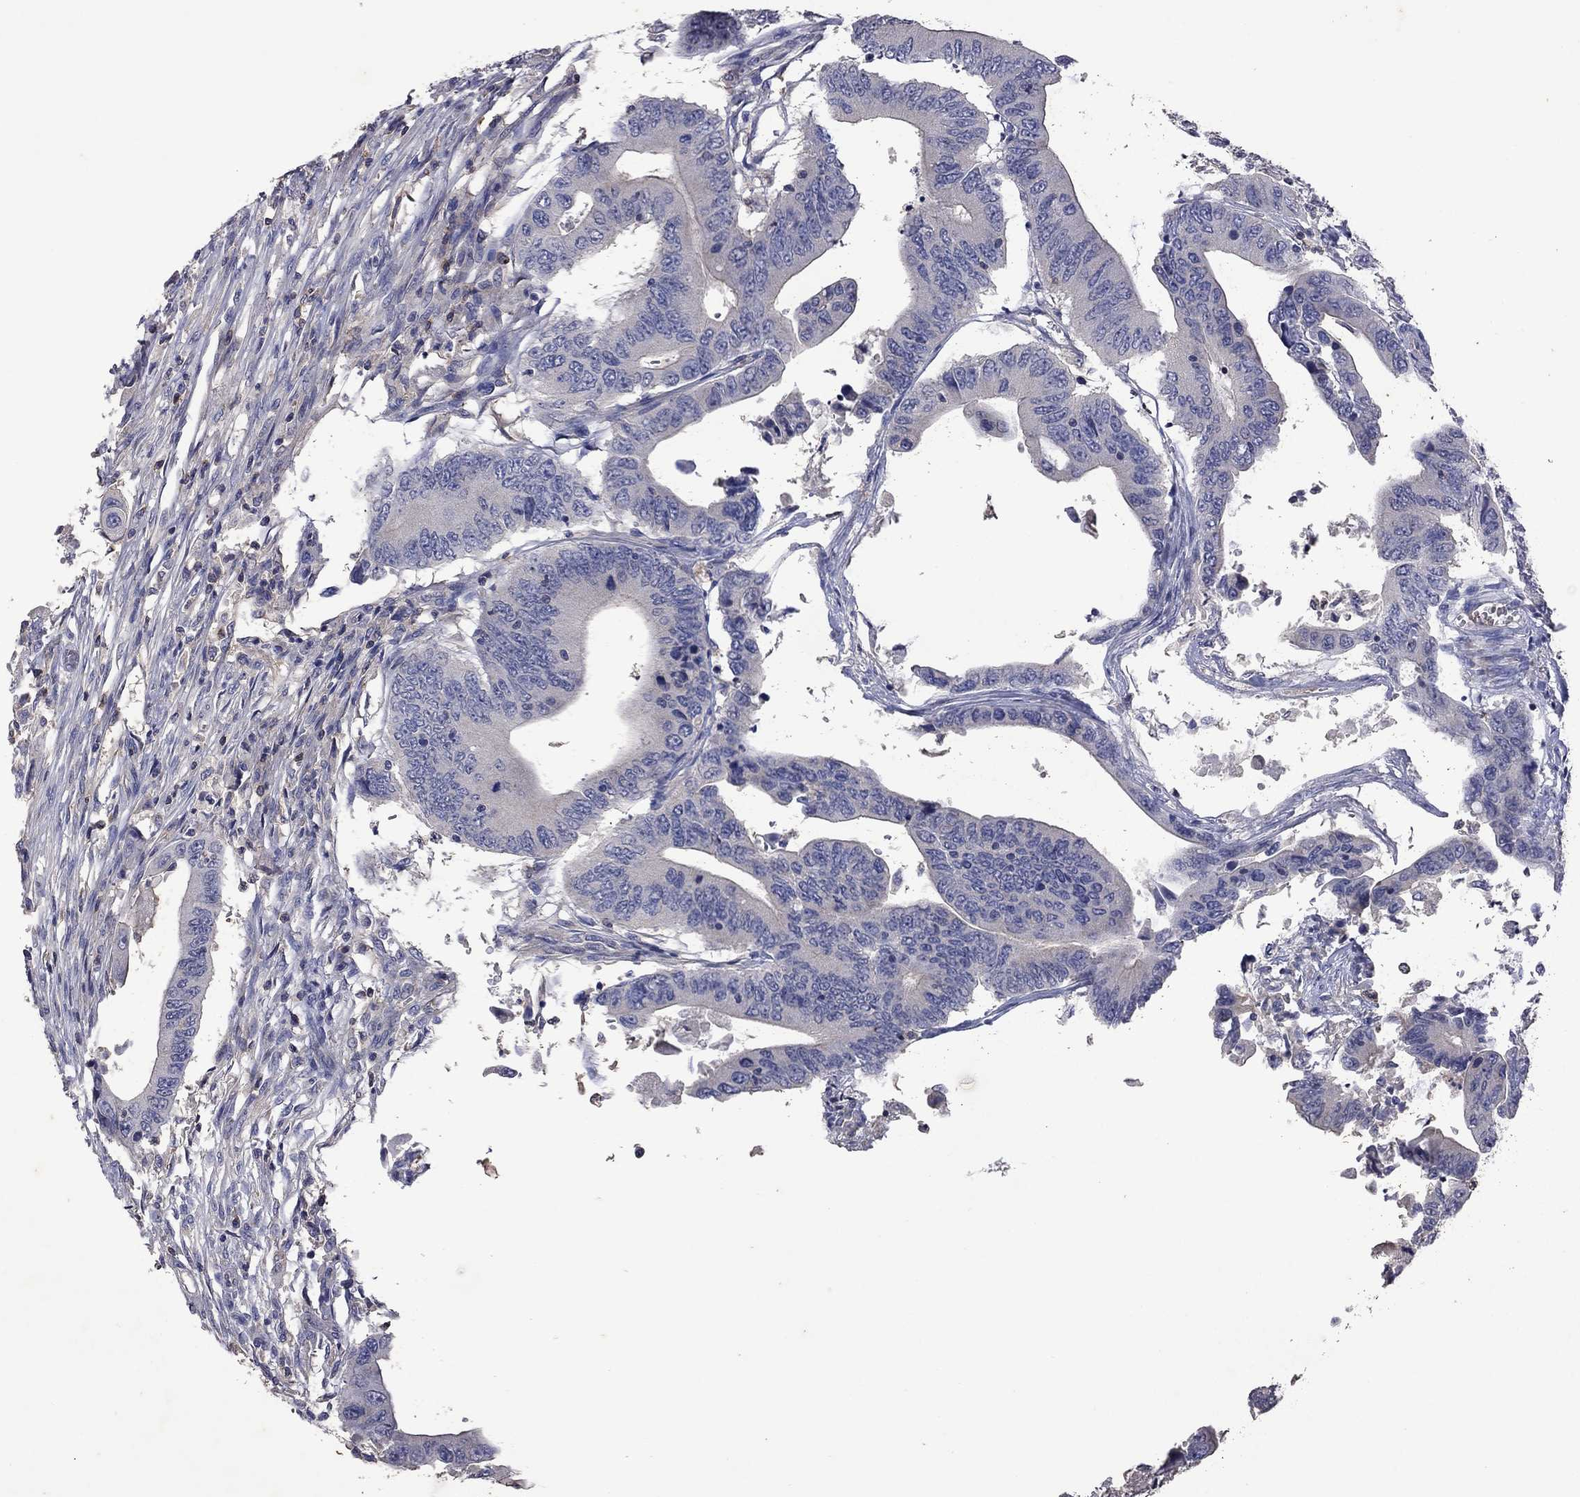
{"staining": {"intensity": "negative", "quantity": "none", "location": "none"}, "tissue": "colorectal cancer", "cell_type": "Tumor cells", "image_type": "cancer", "snomed": [{"axis": "morphology", "description": "Adenocarcinoma, NOS"}, {"axis": "topography", "description": "Colon"}], "caption": "IHC histopathology image of neoplastic tissue: human colorectal cancer (adenocarcinoma) stained with DAB displays no significant protein positivity in tumor cells.", "gene": "IPCEF1", "patient": {"sex": "female", "age": 90}}